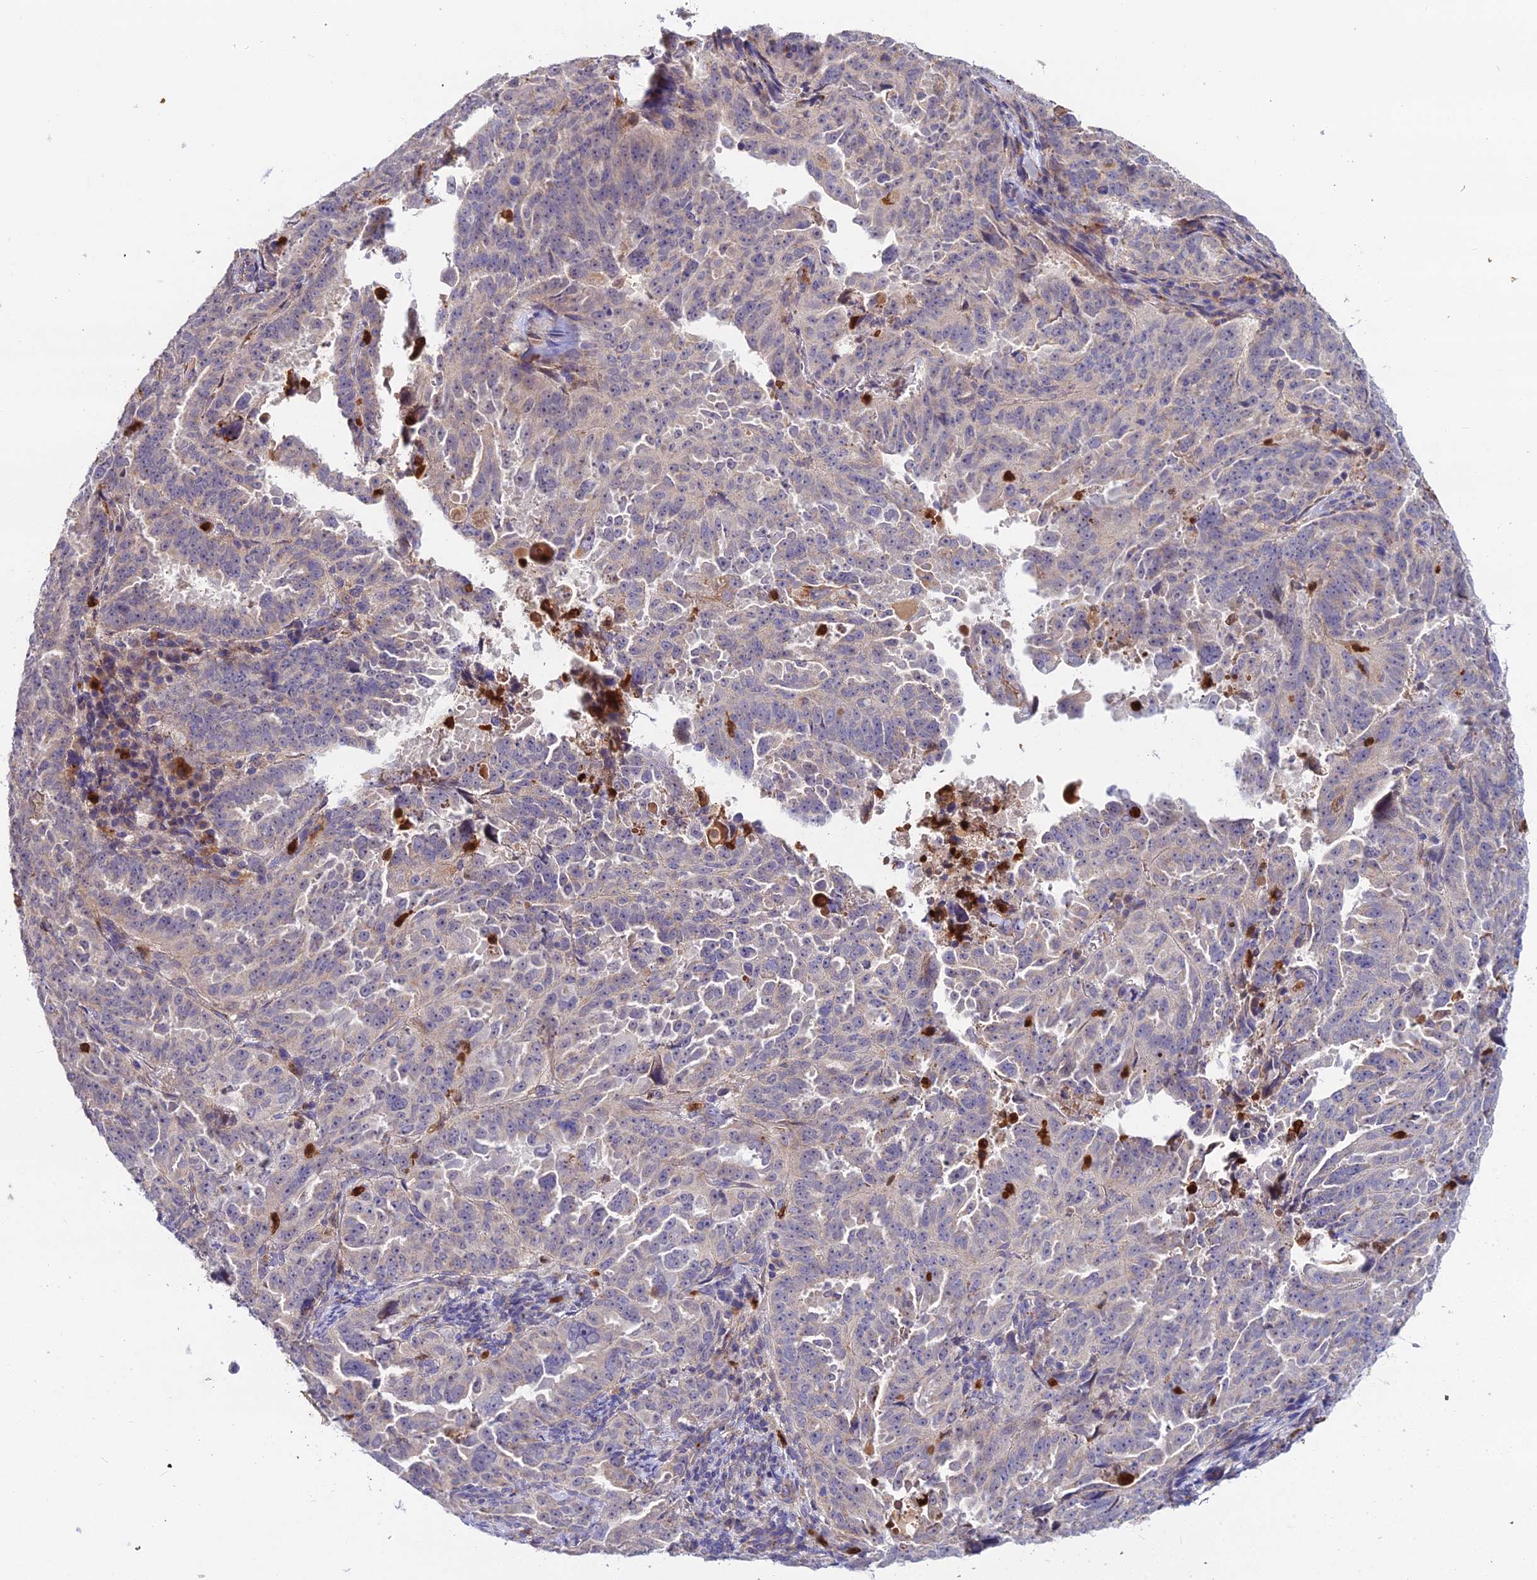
{"staining": {"intensity": "weak", "quantity": "<25%", "location": "cytoplasmic/membranous"}, "tissue": "endometrial cancer", "cell_type": "Tumor cells", "image_type": "cancer", "snomed": [{"axis": "morphology", "description": "Adenocarcinoma, NOS"}, {"axis": "topography", "description": "Endometrium"}], "caption": "Micrograph shows no significant protein staining in tumor cells of endometrial cancer (adenocarcinoma).", "gene": "EID2", "patient": {"sex": "female", "age": 65}}